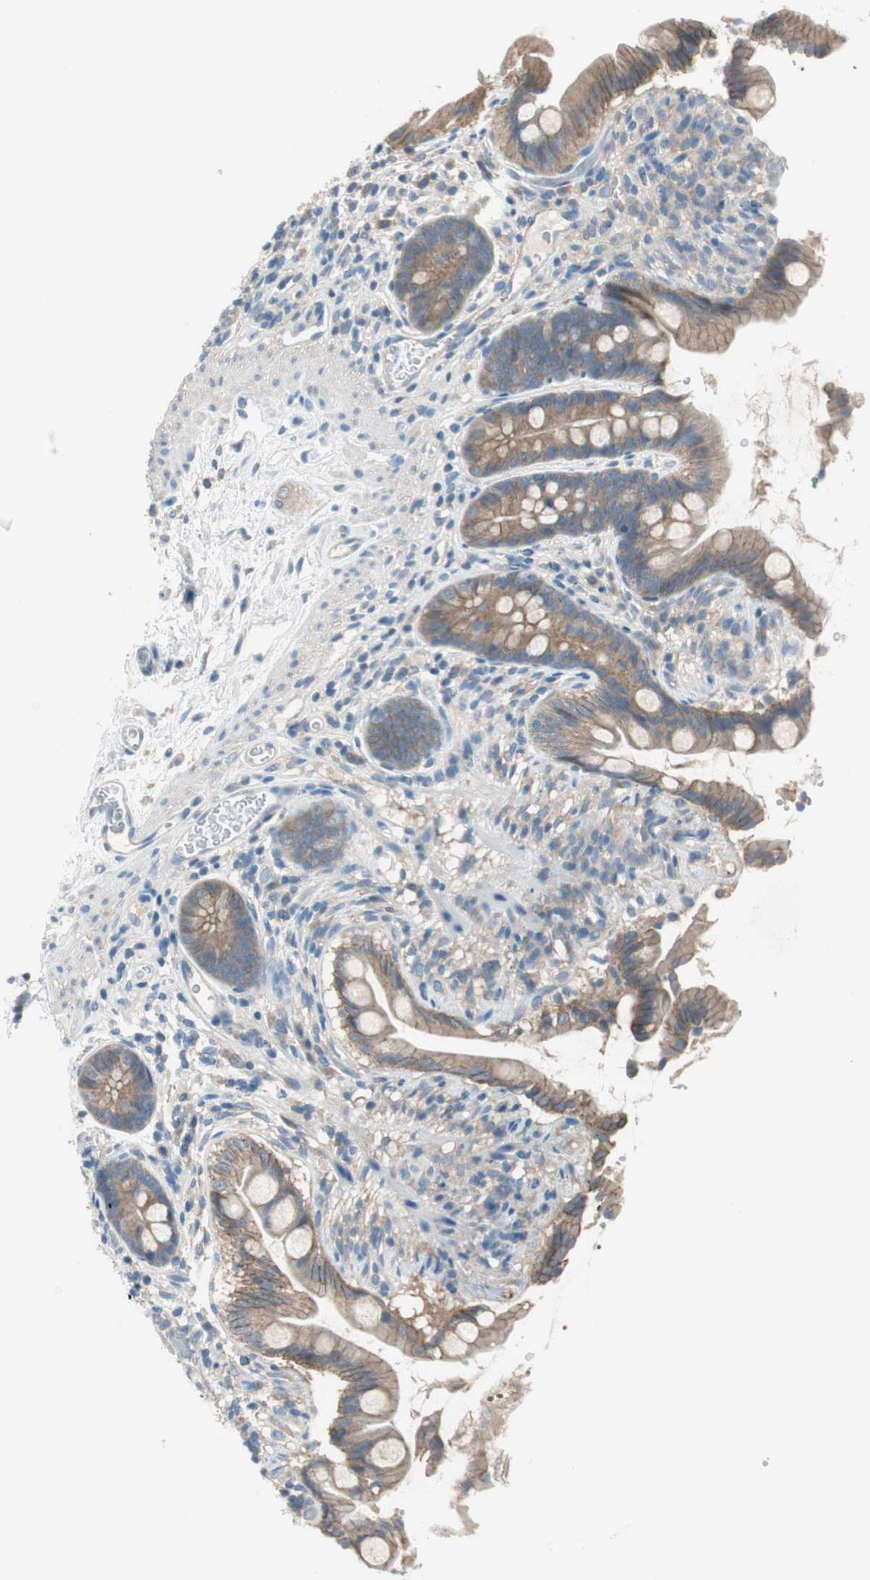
{"staining": {"intensity": "moderate", "quantity": "25%-75%", "location": "cytoplasmic/membranous"}, "tissue": "small intestine", "cell_type": "Glandular cells", "image_type": "normal", "snomed": [{"axis": "morphology", "description": "Normal tissue, NOS"}, {"axis": "topography", "description": "Small intestine"}], "caption": "DAB immunohistochemical staining of unremarkable small intestine demonstrates moderate cytoplasmic/membranous protein staining in about 25%-75% of glandular cells.", "gene": "GLUL", "patient": {"sex": "female", "age": 56}}